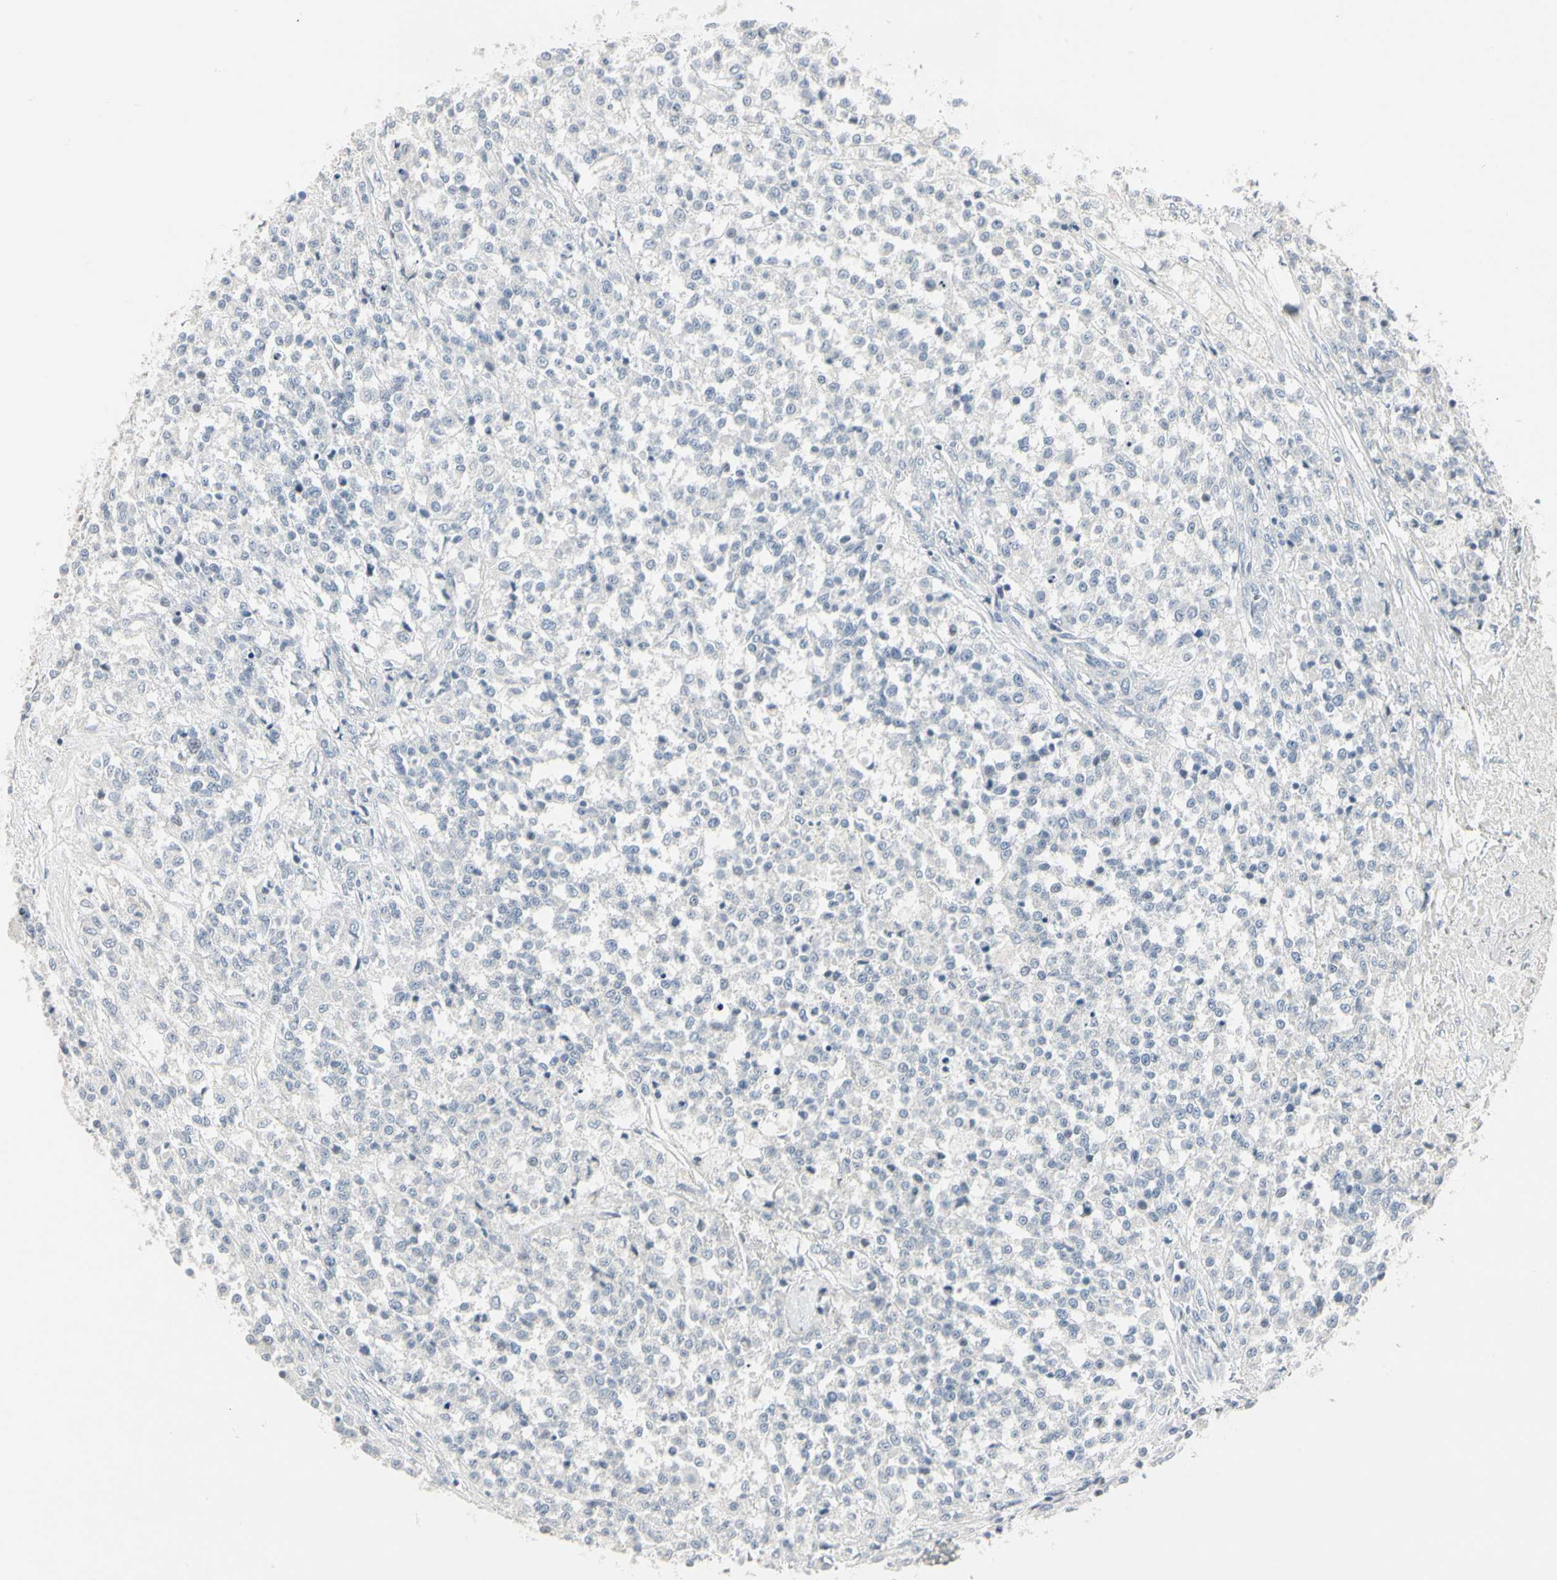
{"staining": {"intensity": "negative", "quantity": "none", "location": "none"}, "tissue": "testis cancer", "cell_type": "Tumor cells", "image_type": "cancer", "snomed": [{"axis": "morphology", "description": "Seminoma, NOS"}, {"axis": "topography", "description": "Testis"}], "caption": "DAB immunohistochemical staining of testis cancer (seminoma) exhibits no significant expression in tumor cells. The staining was performed using DAB to visualize the protein expression in brown, while the nuclei were stained in blue with hematoxylin (Magnification: 20x).", "gene": "DMPK", "patient": {"sex": "male", "age": 59}}